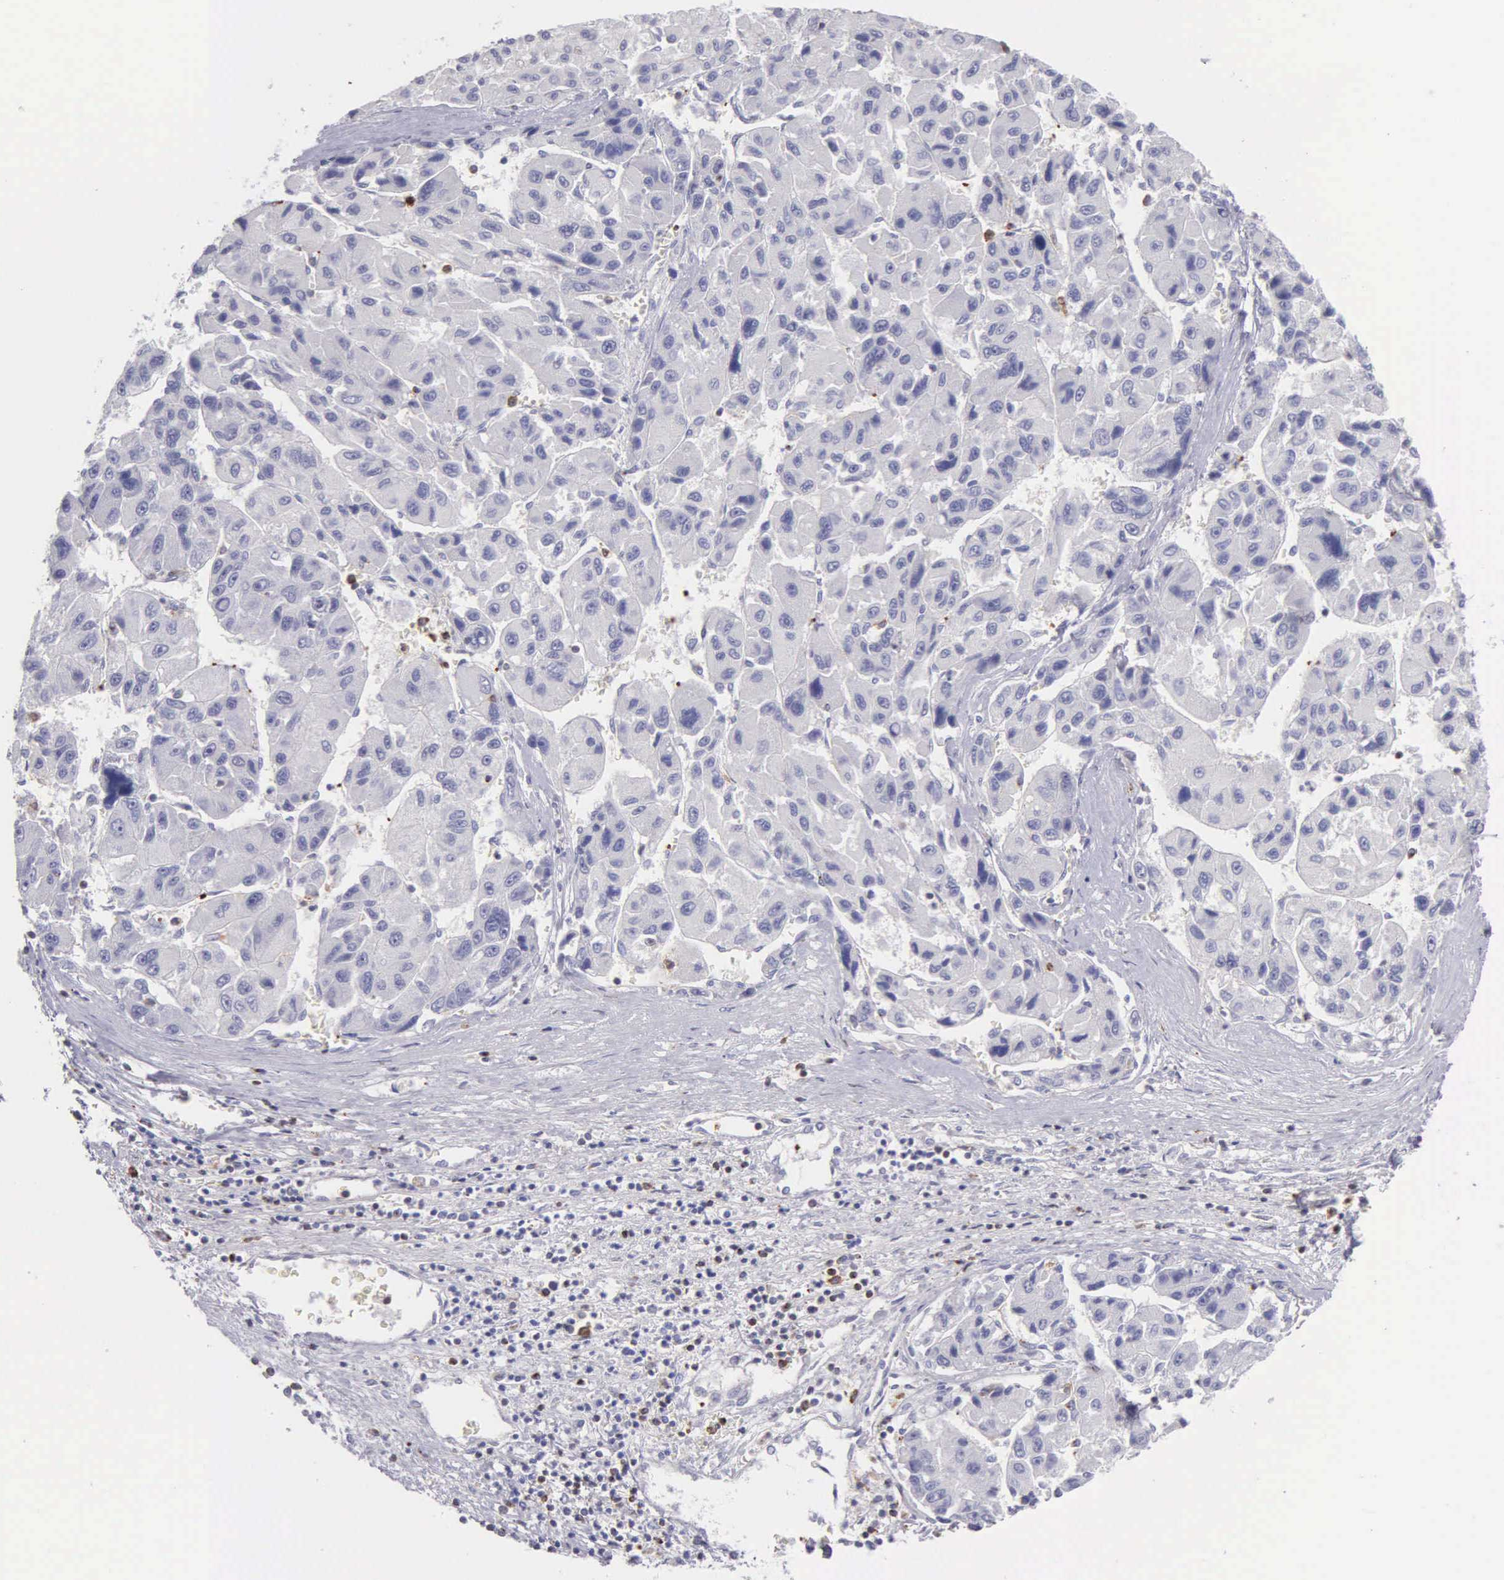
{"staining": {"intensity": "negative", "quantity": "none", "location": "none"}, "tissue": "liver cancer", "cell_type": "Tumor cells", "image_type": "cancer", "snomed": [{"axis": "morphology", "description": "Carcinoma, Hepatocellular, NOS"}, {"axis": "topography", "description": "Liver"}], "caption": "Immunohistochemistry histopathology image of neoplastic tissue: human liver cancer (hepatocellular carcinoma) stained with DAB exhibits no significant protein positivity in tumor cells.", "gene": "SRGN", "patient": {"sex": "male", "age": 64}}